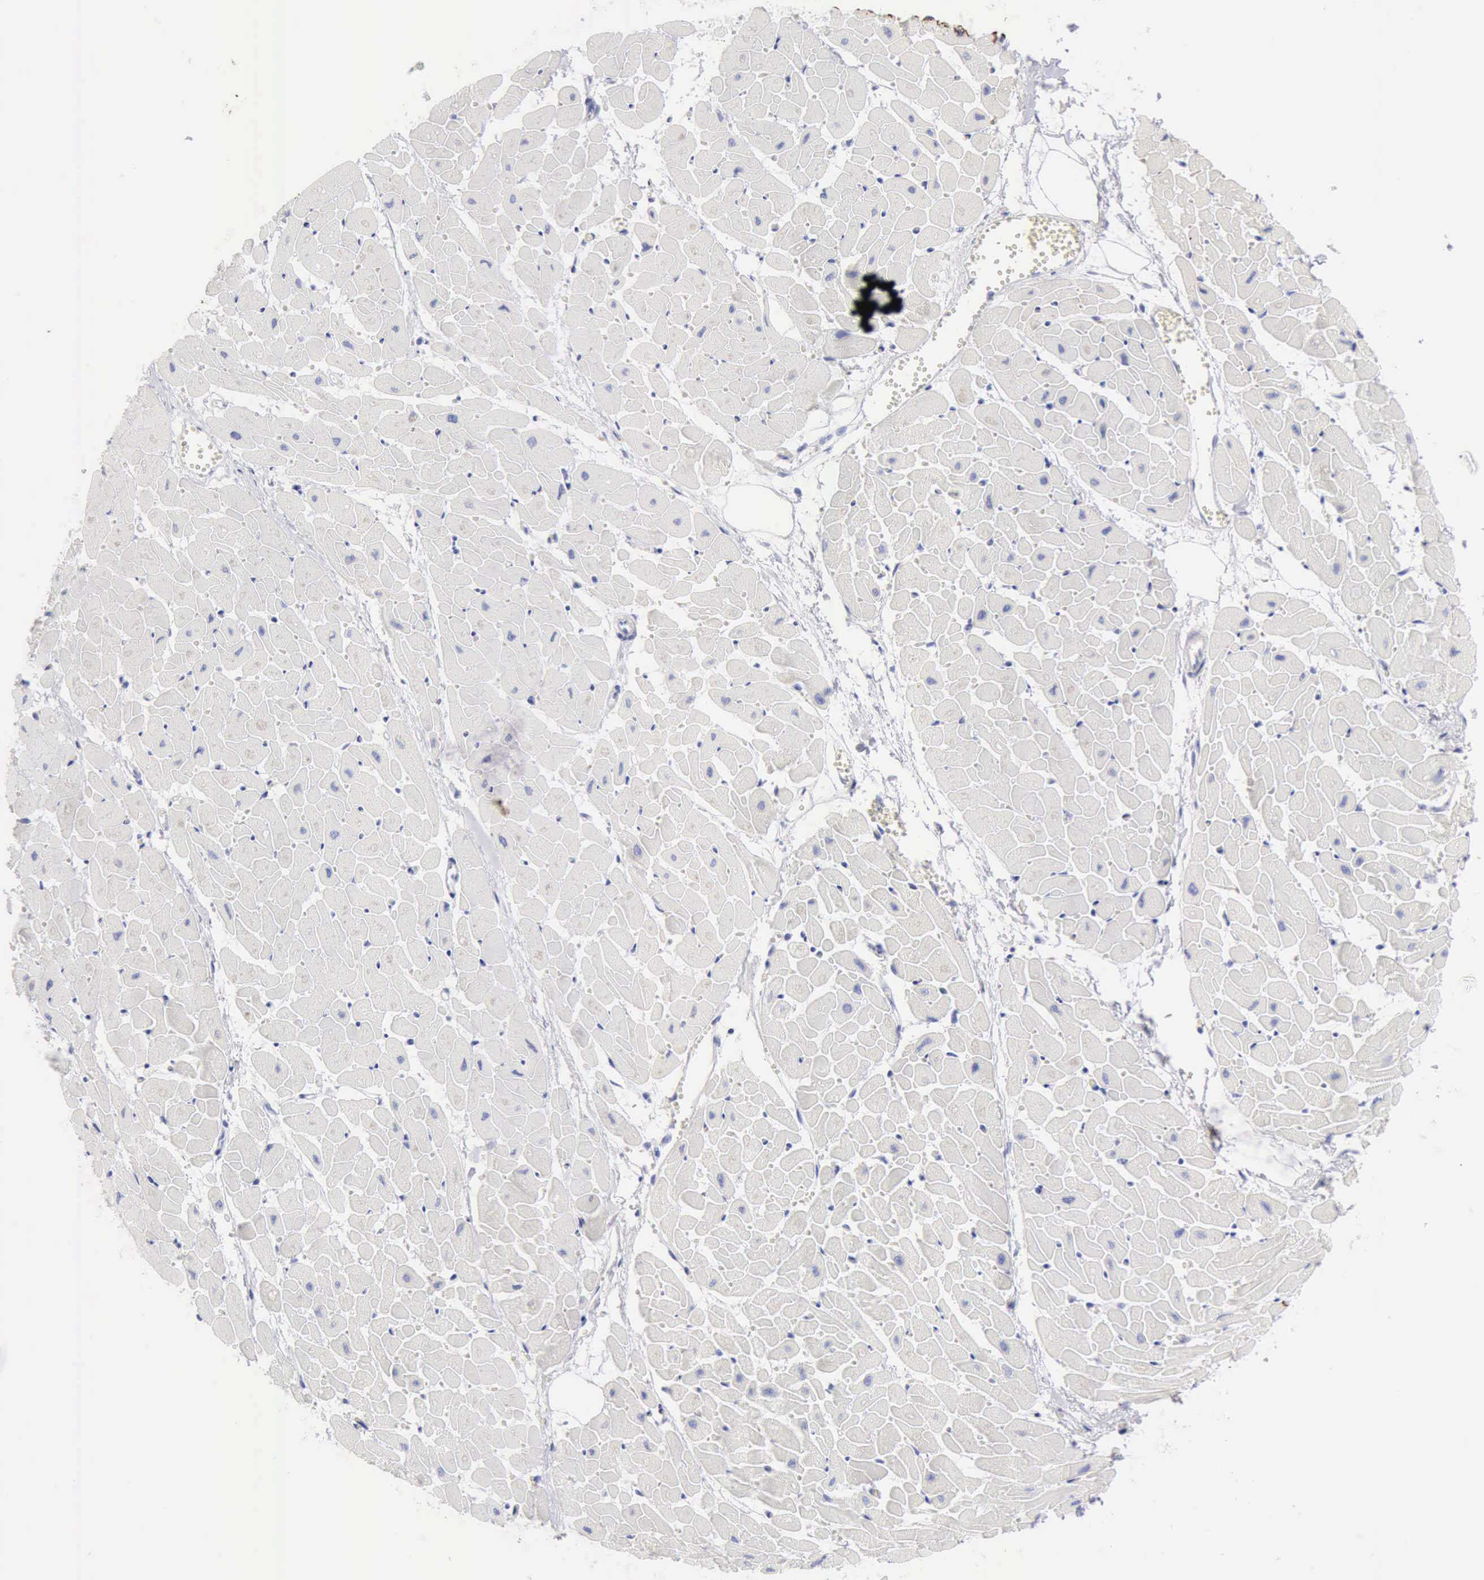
{"staining": {"intensity": "negative", "quantity": "none", "location": "none"}, "tissue": "heart muscle", "cell_type": "Cardiomyocytes", "image_type": "normal", "snomed": [{"axis": "morphology", "description": "Normal tissue, NOS"}, {"axis": "topography", "description": "Heart"}], "caption": "Human heart muscle stained for a protein using IHC reveals no positivity in cardiomyocytes.", "gene": "KRT10", "patient": {"sex": "female", "age": 19}}